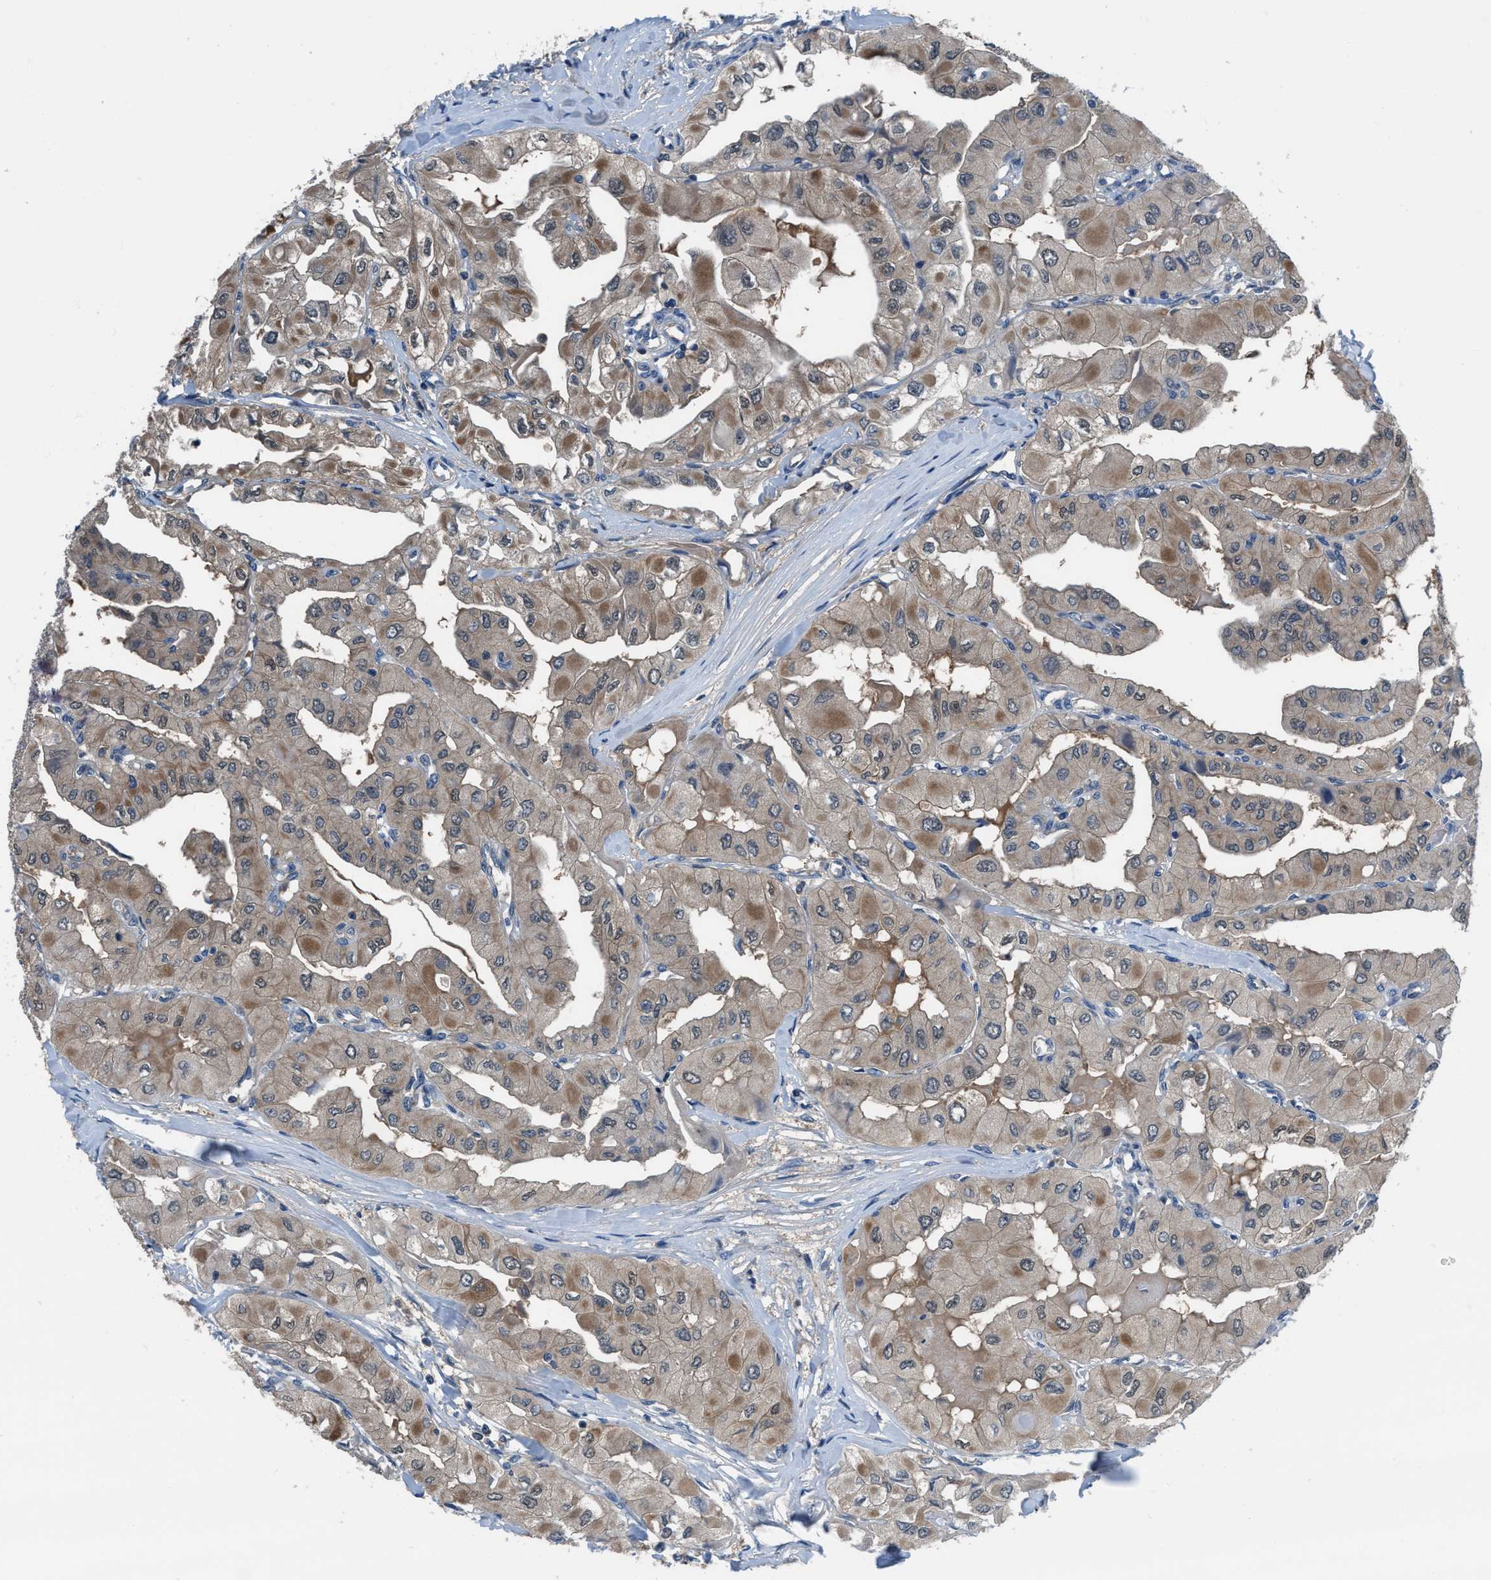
{"staining": {"intensity": "weak", "quantity": ">75%", "location": "cytoplasmic/membranous"}, "tissue": "thyroid cancer", "cell_type": "Tumor cells", "image_type": "cancer", "snomed": [{"axis": "morphology", "description": "Papillary adenocarcinoma, NOS"}, {"axis": "topography", "description": "Thyroid gland"}], "caption": "A histopathology image showing weak cytoplasmic/membranous staining in about >75% of tumor cells in papillary adenocarcinoma (thyroid), as visualized by brown immunohistochemical staining.", "gene": "NUDT5", "patient": {"sex": "female", "age": 59}}